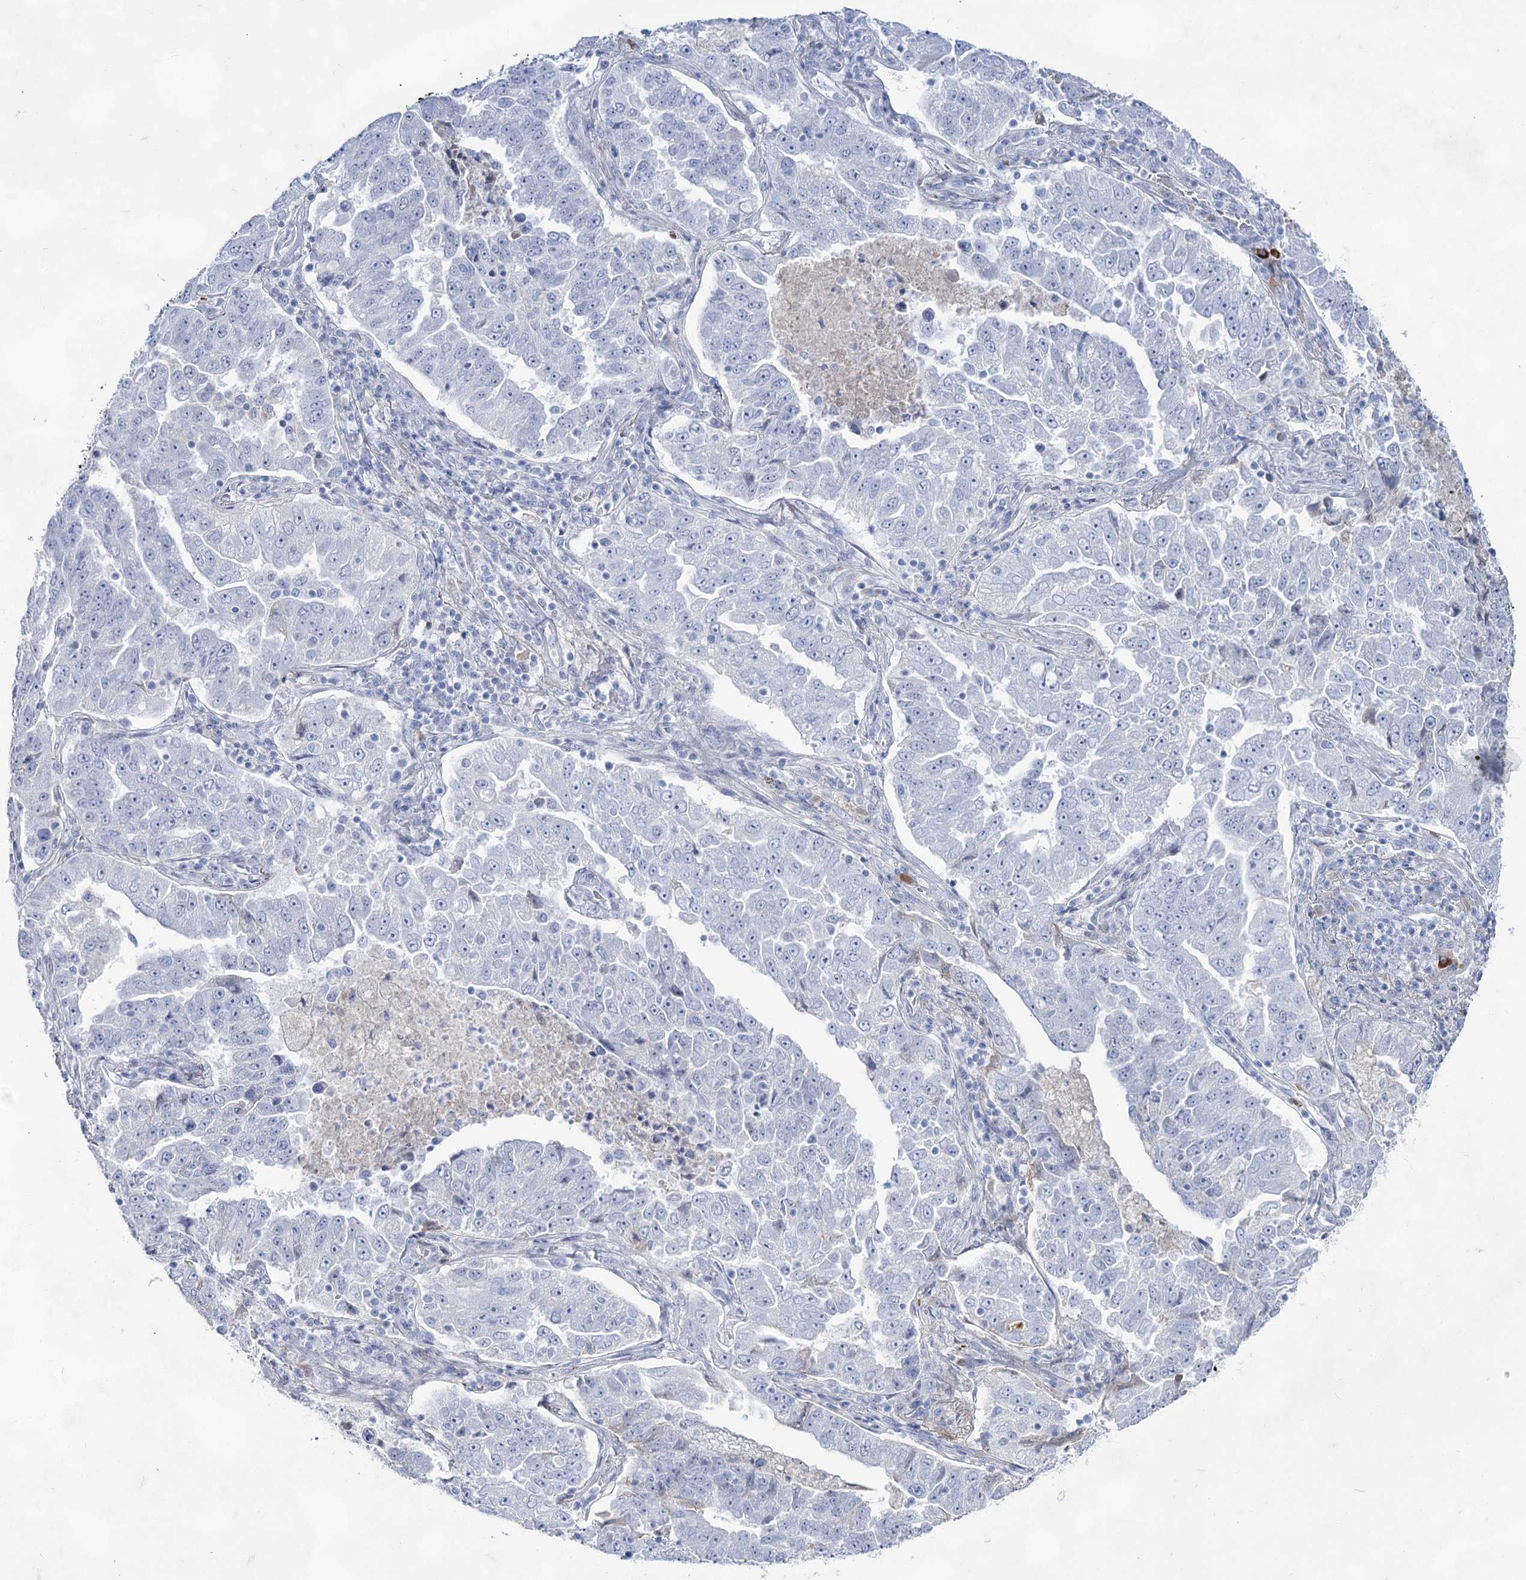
{"staining": {"intensity": "negative", "quantity": "none", "location": "none"}, "tissue": "lung cancer", "cell_type": "Tumor cells", "image_type": "cancer", "snomed": [{"axis": "morphology", "description": "Adenocarcinoma, NOS"}, {"axis": "topography", "description": "Lung"}], "caption": "DAB immunohistochemical staining of lung cancer demonstrates no significant expression in tumor cells. The staining is performed using DAB brown chromogen with nuclei counter-stained in using hematoxylin.", "gene": "ACRV1", "patient": {"sex": "female", "age": 51}}